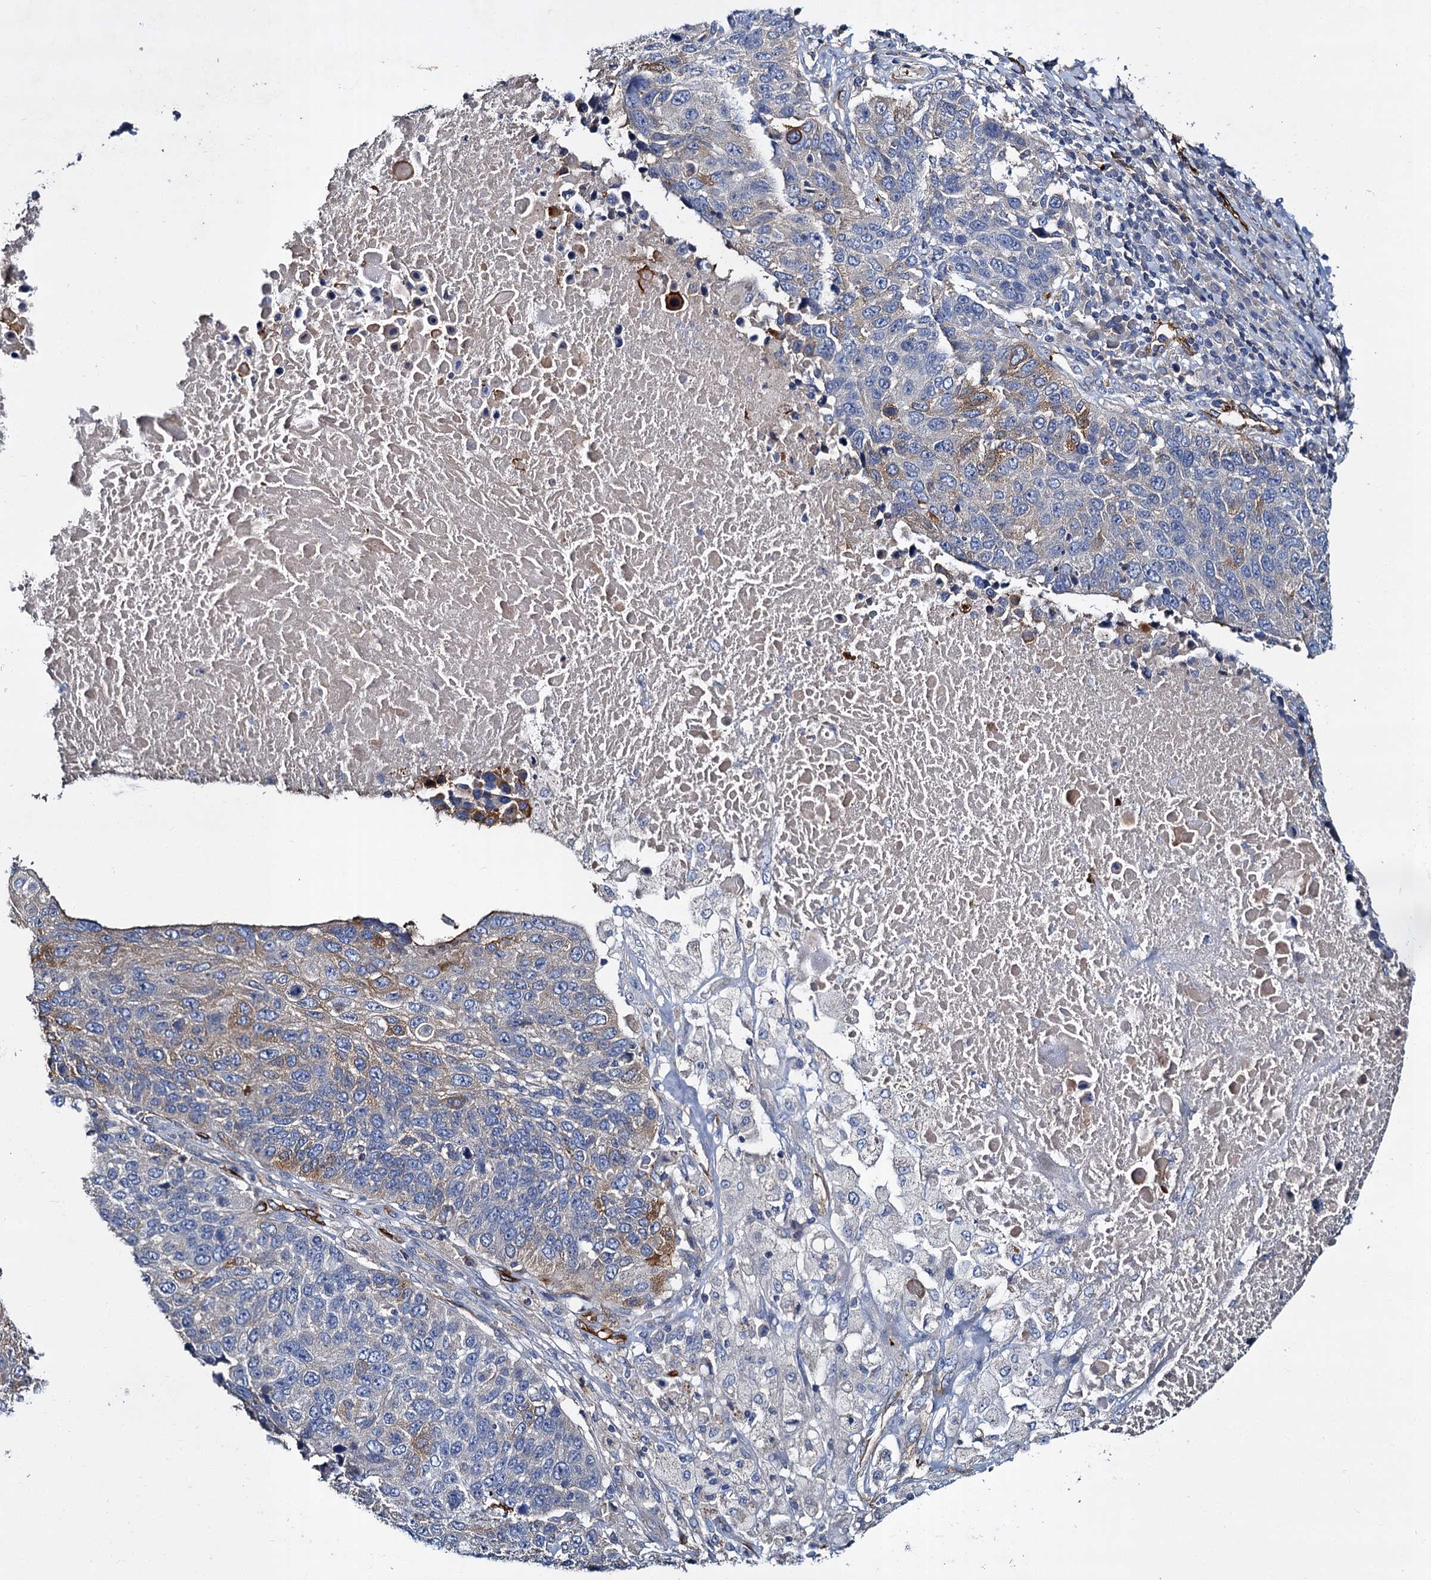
{"staining": {"intensity": "weak", "quantity": "<25%", "location": "cytoplasmic/membranous"}, "tissue": "lung cancer", "cell_type": "Tumor cells", "image_type": "cancer", "snomed": [{"axis": "morphology", "description": "Normal tissue, NOS"}, {"axis": "morphology", "description": "Squamous cell carcinoma, NOS"}, {"axis": "topography", "description": "Lymph node"}, {"axis": "topography", "description": "Lung"}], "caption": "Tumor cells show no significant staining in lung cancer (squamous cell carcinoma).", "gene": "CACNA1C", "patient": {"sex": "male", "age": 66}}